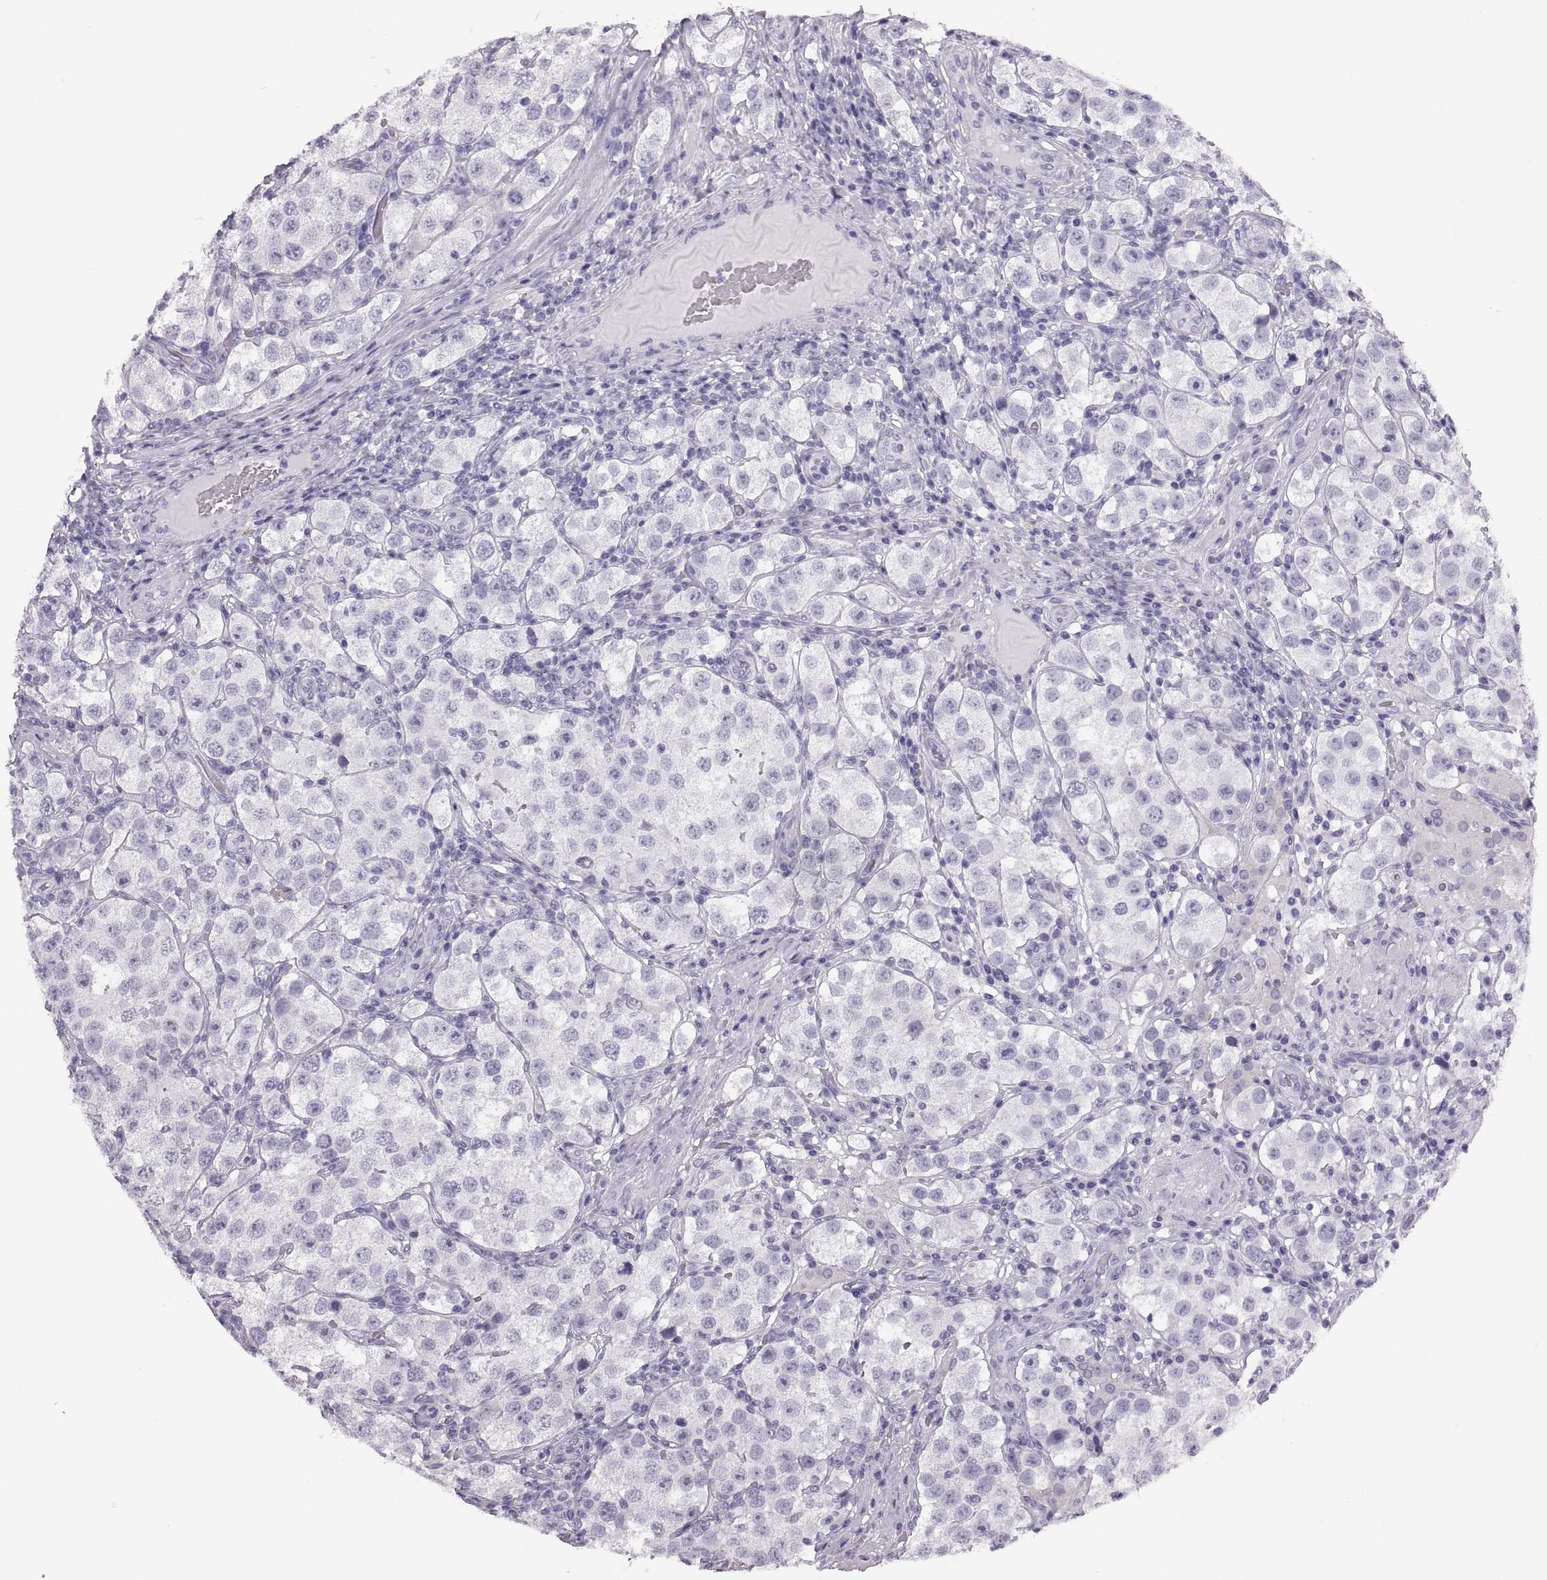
{"staining": {"intensity": "negative", "quantity": "none", "location": "none"}, "tissue": "testis cancer", "cell_type": "Tumor cells", "image_type": "cancer", "snomed": [{"axis": "morphology", "description": "Seminoma, NOS"}, {"axis": "topography", "description": "Testis"}], "caption": "Tumor cells show no significant staining in seminoma (testis).", "gene": "MILR1", "patient": {"sex": "male", "age": 37}}